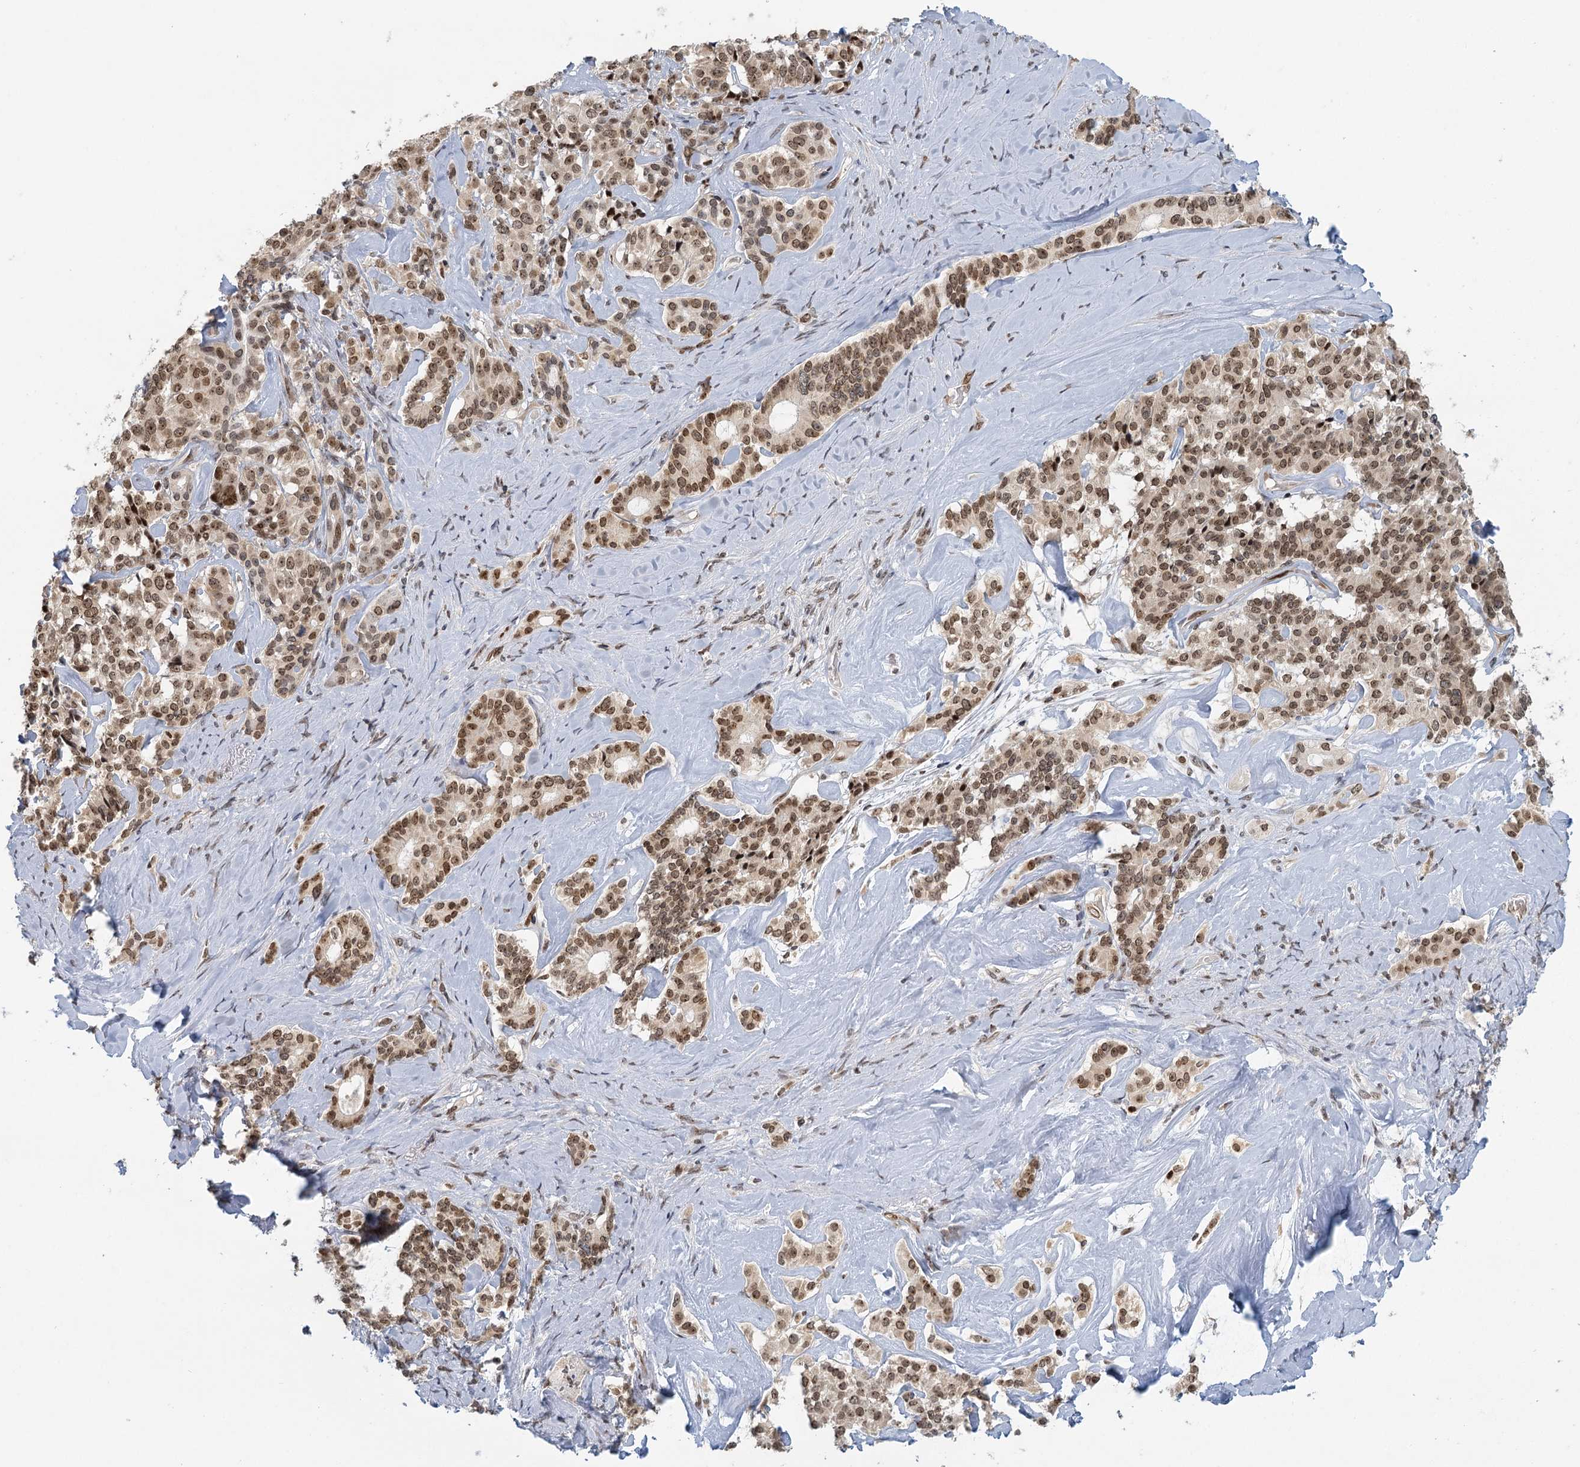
{"staining": {"intensity": "moderate", "quantity": ">75%", "location": "nuclear"}, "tissue": "pancreatic cancer", "cell_type": "Tumor cells", "image_type": "cancer", "snomed": [{"axis": "morphology", "description": "Adenocarcinoma, NOS"}, {"axis": "topography", "description": "Pancreas"}], "caption": "Approximately >75% of tumor cells in human pancreatic adenocarcinoma display moderate nuclear protein staining as visualized by brown immunohistochemical staining.", "gene": "TREX1", "patient": {"sex": "female", "age": 74}}